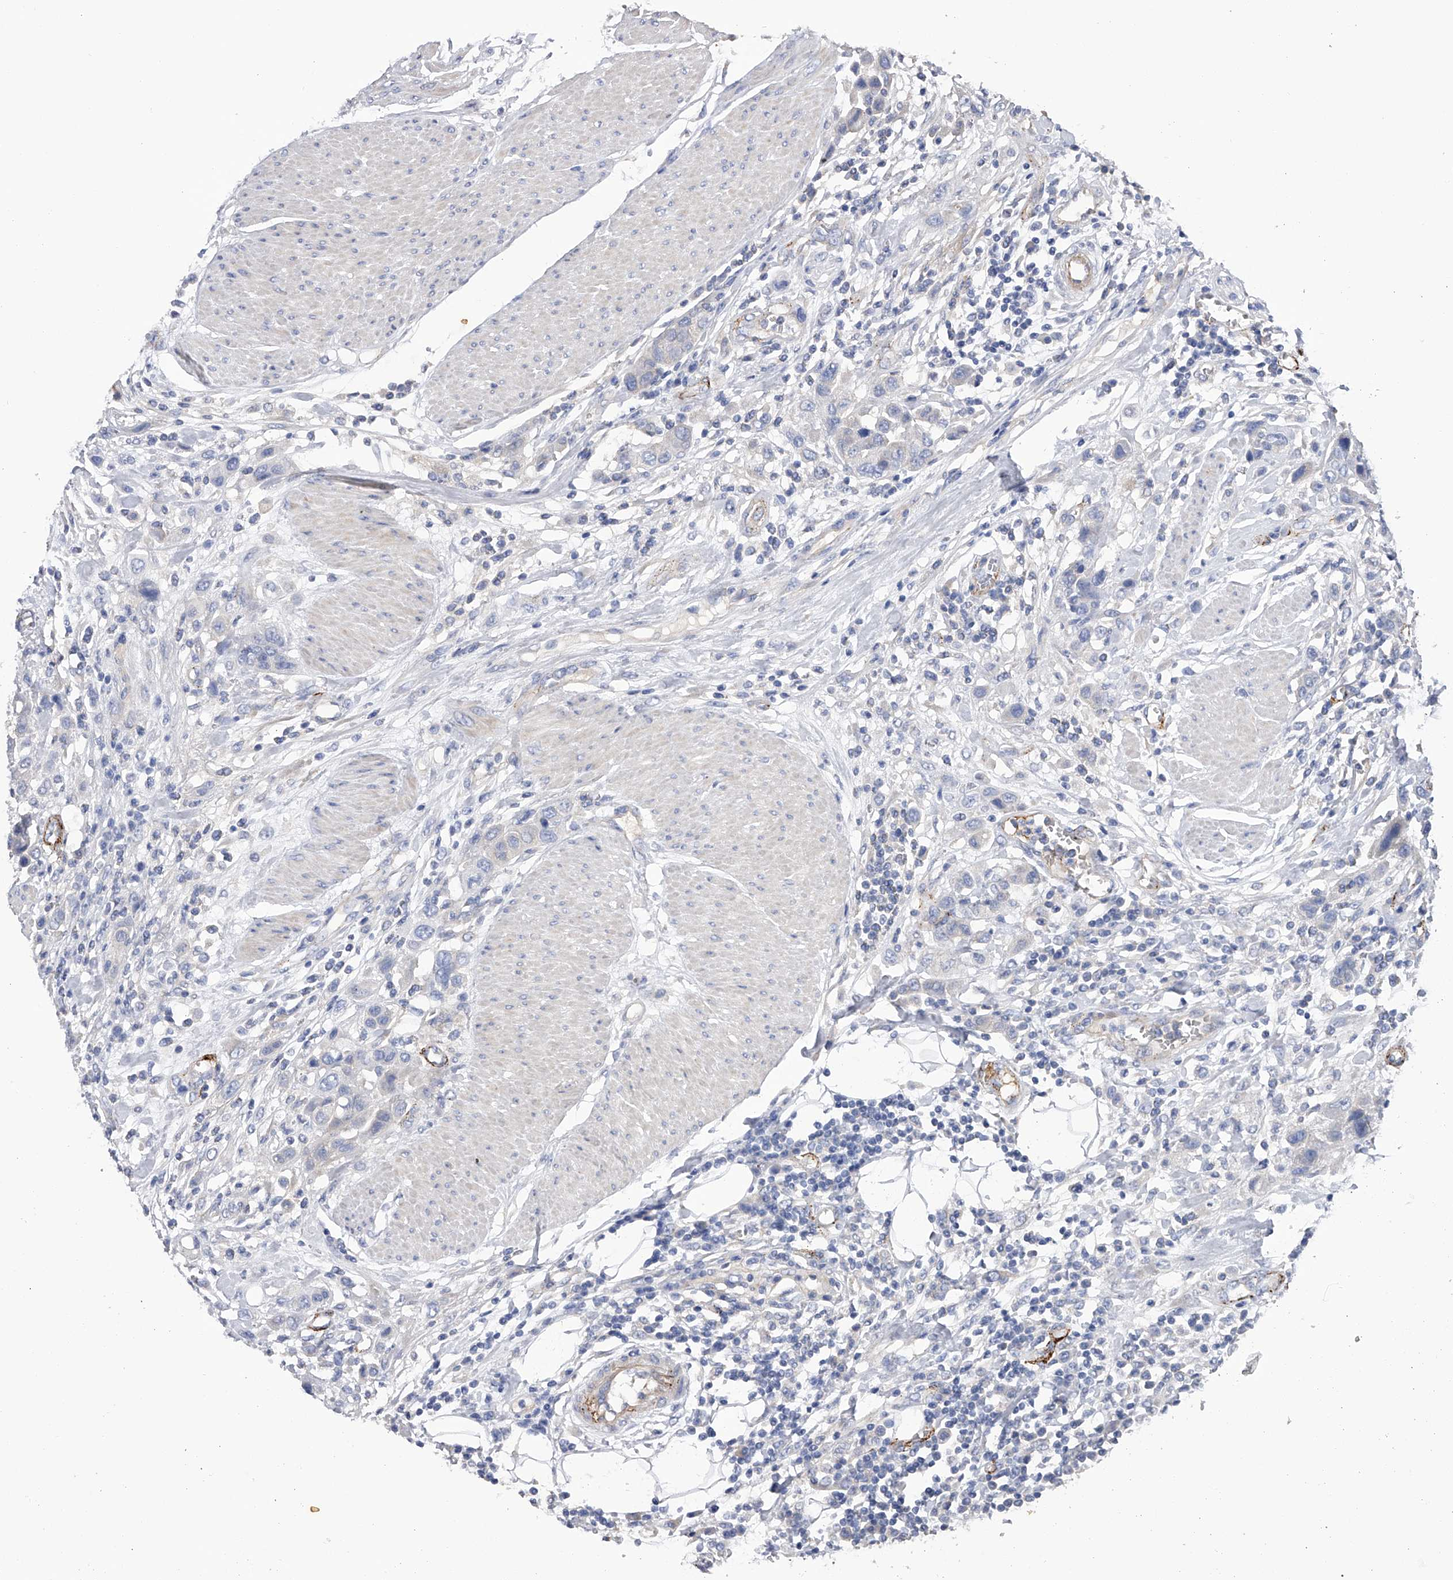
{"staining": {"intensity": "negative", "quantity": "none", "location": "none"}, "tissue": "urothelial cancer", "cell_type": "Tumor cells", "image_type": "cancer", "snomed": [{"axis": "morphology", "description": "Urothelial carcinoma, High grade"}, {"axis": "topography", "description": "Urinary bladder"}], "caption": "Photomicrograph shows no significant protein positivity in tumor cells of high-grade urothelial carcinoma. (DAB immunohistochemistry (IHC), high magnification).", "gene": "RWDD2A", "patient": {"sex": "male", "age": 50}}